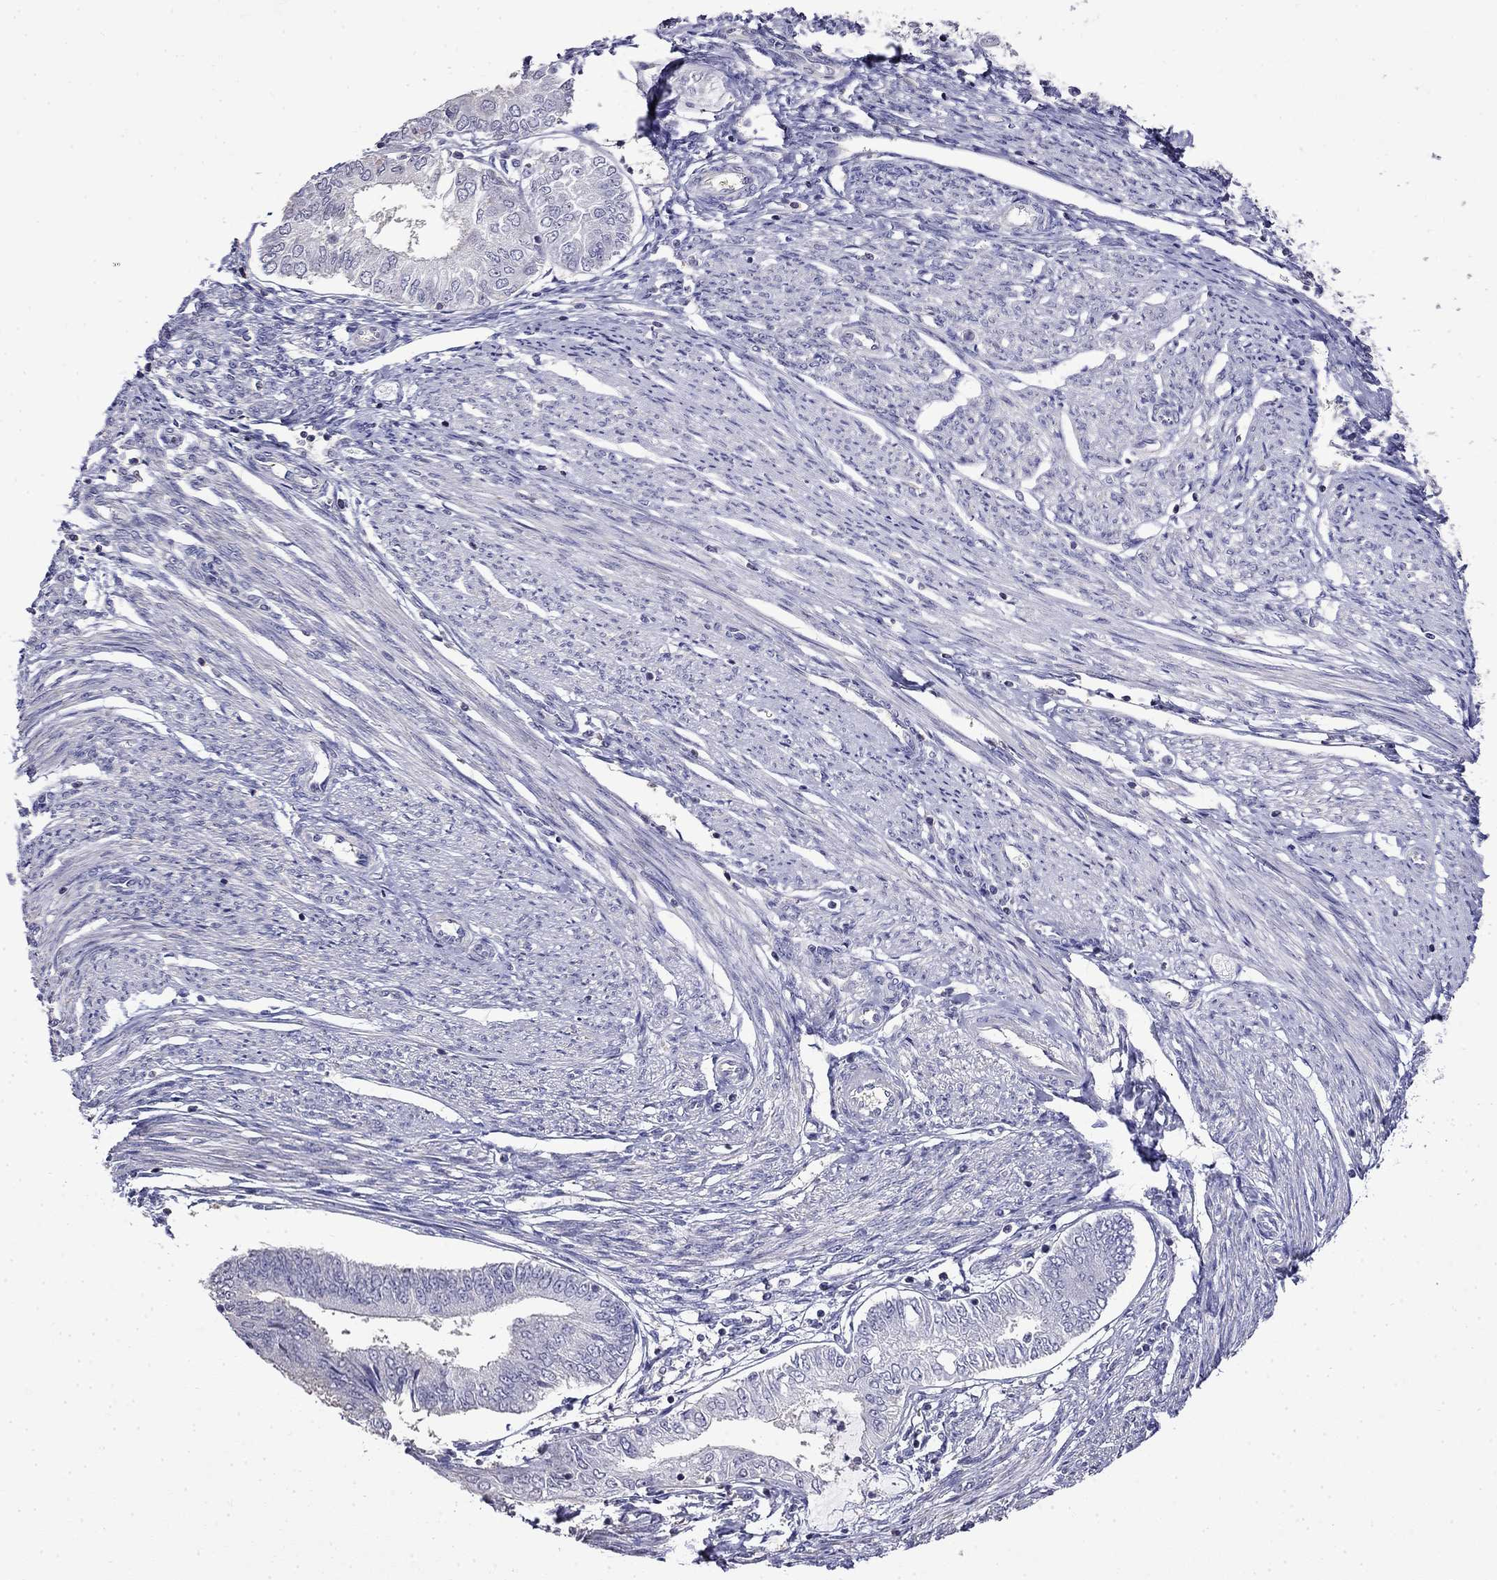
{"staining": {"intensity": "negative", "quantity": "none", "location": "none"}, "tissue": "endometrial cancer", "cell_type": "Tumor cells", "image_type": "cancer", "snomed": [{"axis": "morphology", "description": "Adenocarcinoma, NOS"}, {"axis": "topography", "description": "Endometrium"}], "caption": "This is a micrograph of immunohistochemistry staining of endometrial cancer, which shows no positivity in tumor cells.", "gene": "GUCA1B", "patient": {"sex": "female", "age": 68}}